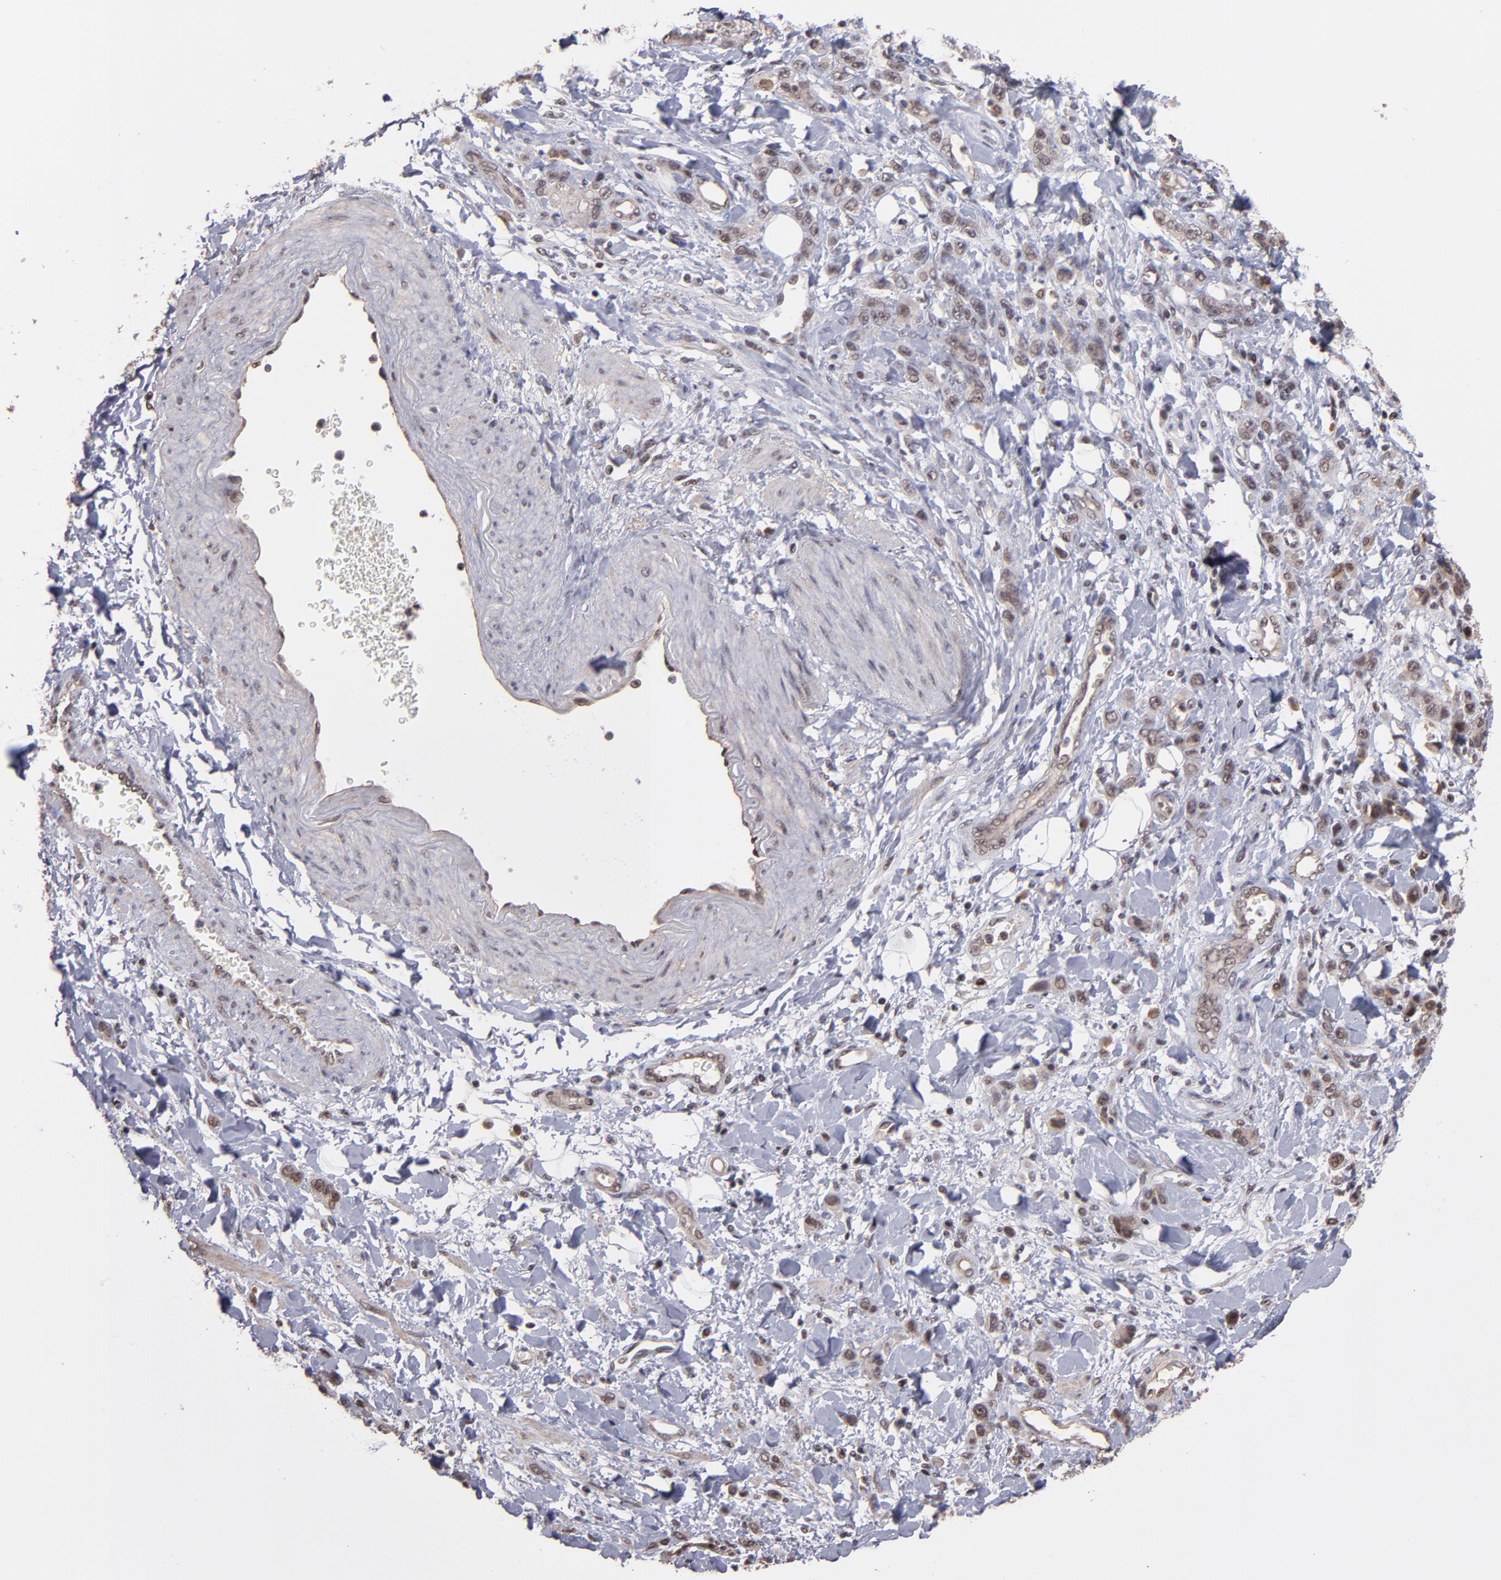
{"staining": {"intensity": "weak", "quantity": "25%-75%", "location": "nuclear"}, "tissue": "stomach cancer", "cell_type": "Tumor cells", "image_type": "cancer", "snomed": [{"axis": "morphology", "description": "Normal tissue, NOS"}, {"axis": "morphology", "description": "Adenocarcinoma, NOS"}, {"axis": "topography", "description": "Stomach"}], "caption": "Immunohistochemistry micrograph of neoplastic tissue: human adenocarcinoma (stomach) stained using immunohistochemistry (IHC) displays low levels of weak protein expression localized specifically in the nuclear of tumor cells, appearing as a nuclear brown color.", "gene": "TERF2", "patient": {"sex": "male", "age": 82}}